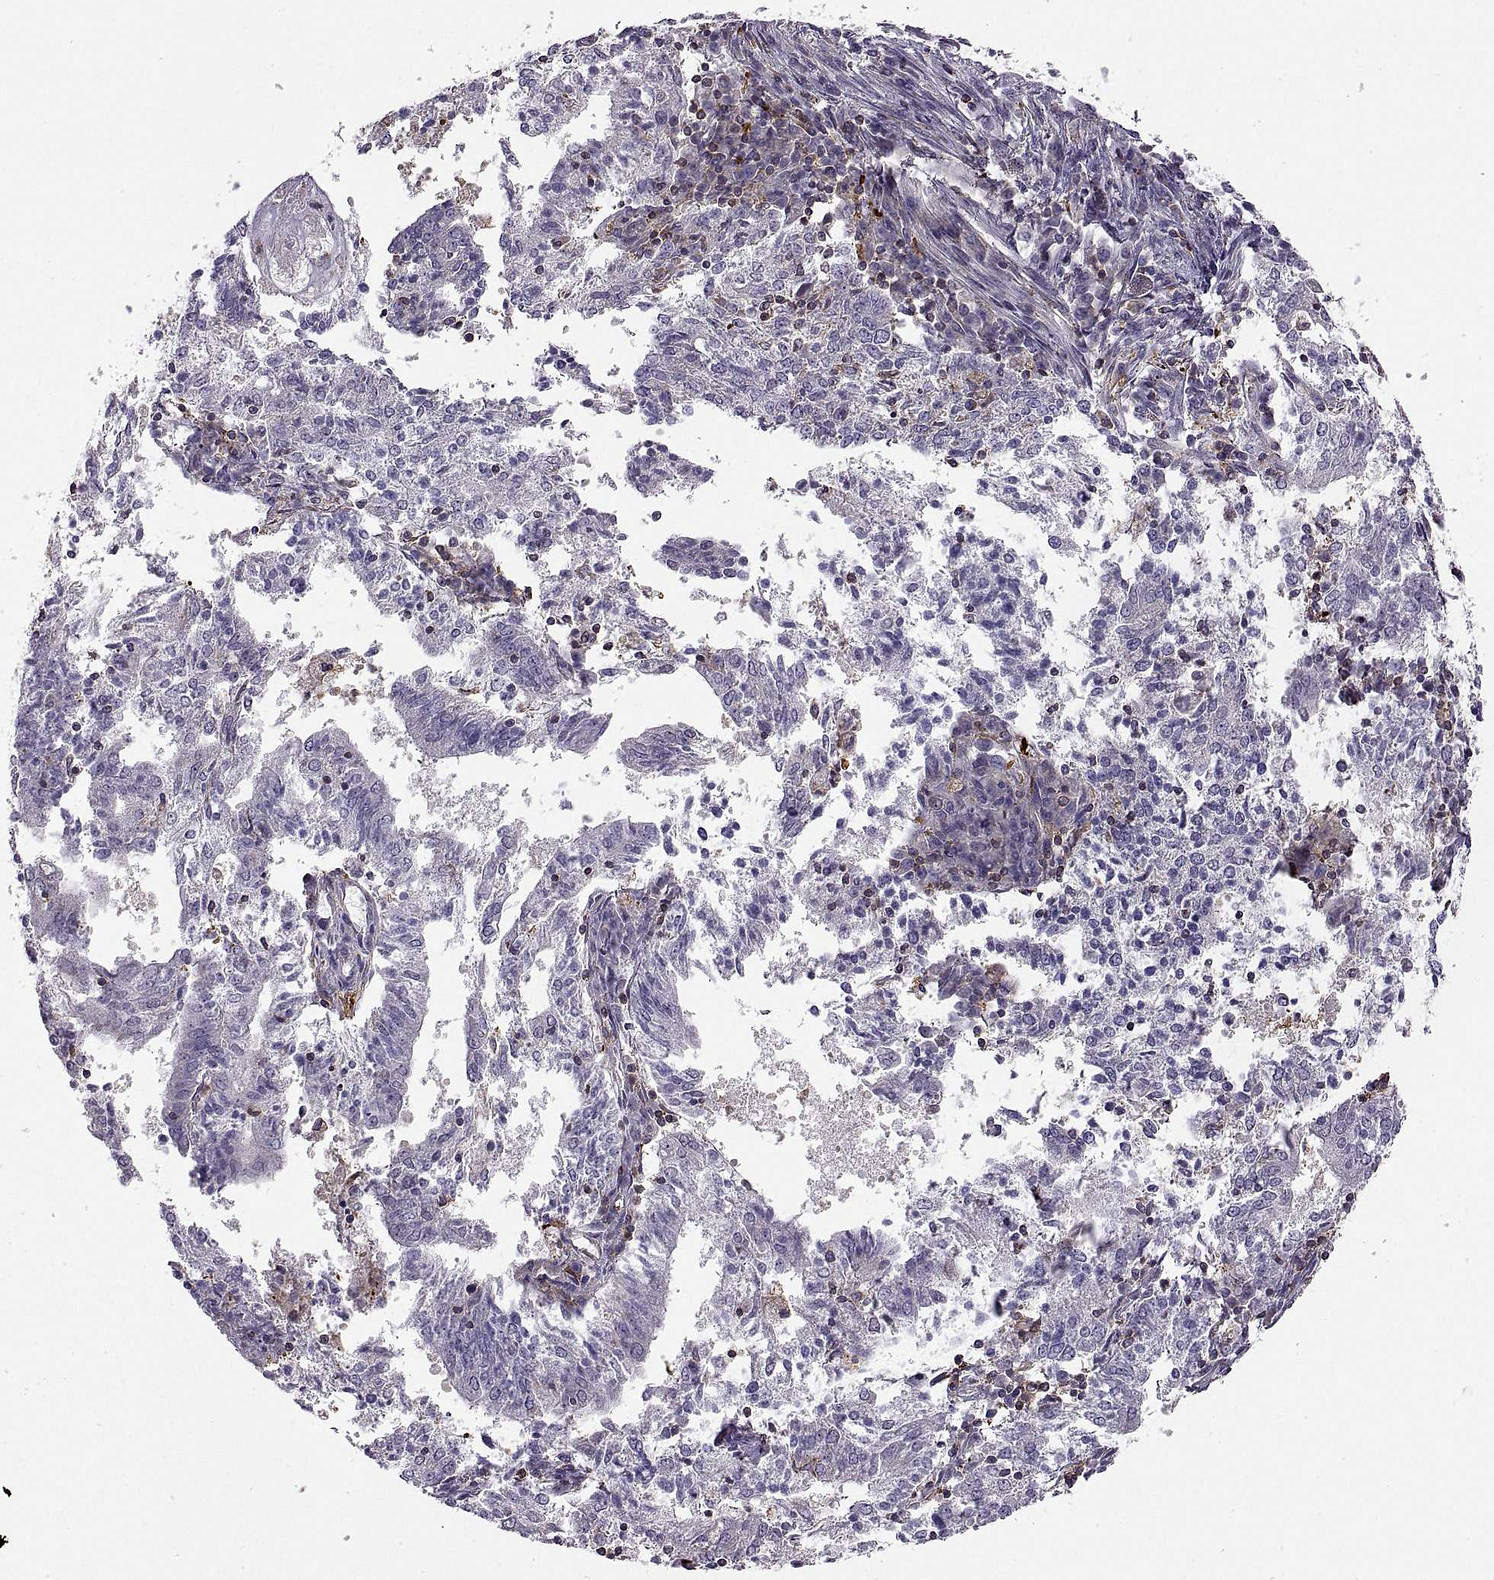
{"staining": {"intensity": "negative", "quantity": "none", "location": "none"}, "tissue": "endometrial cancer", "cell_type": "Tumor cells", "image_type": "cancer", "snomed": [{"axis": "morphology", "description": "Adenocarcinoma, NOS"}, {"axis": "topography", "description": "Endometrium"}], "caption": "A photomicrograph of human endometrial adenocarcinoma is negative for staining in tumor cells.", "gene": "SPATA32", "patient": {"sex": "female", "age": 82}}